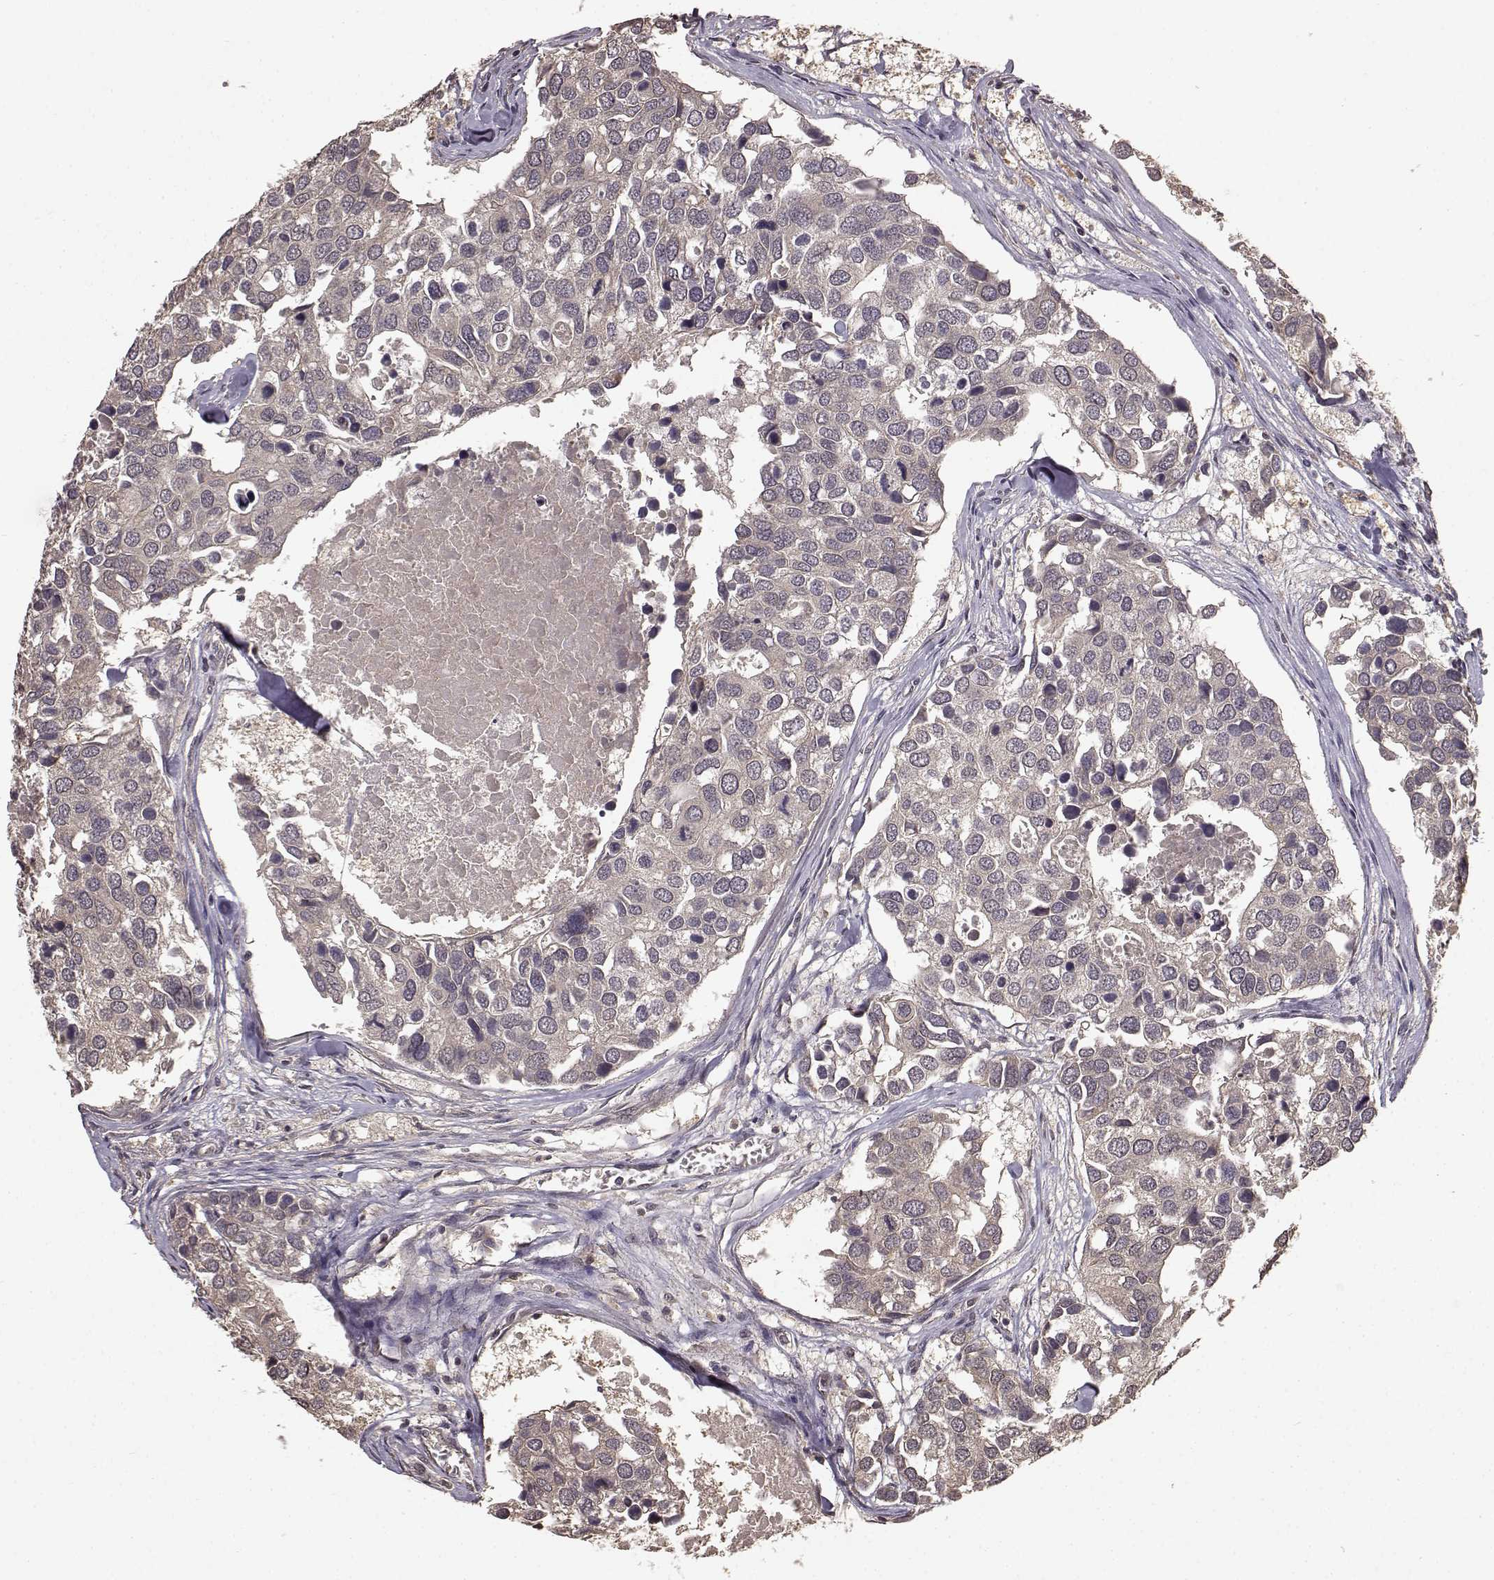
{"staining": {"intensity": "negative", "quantity": "none", "location": "none"}, "tissue": "breast cancer", "cell_type": "Tumor cells", "image_type": "cancer", "snomed": [{"axis": "morphology", "description": "Duct carcinoma"}, {"axis": "topography", "description": "Breast"}], "caption": "IHC micrograph of human breast infiltrating ductal carcinoma stained for a protein (brown), which reveals no staining in tumor cells.", "gene": "NTRK2", "patient": {"sex": "female", "age": 83}}